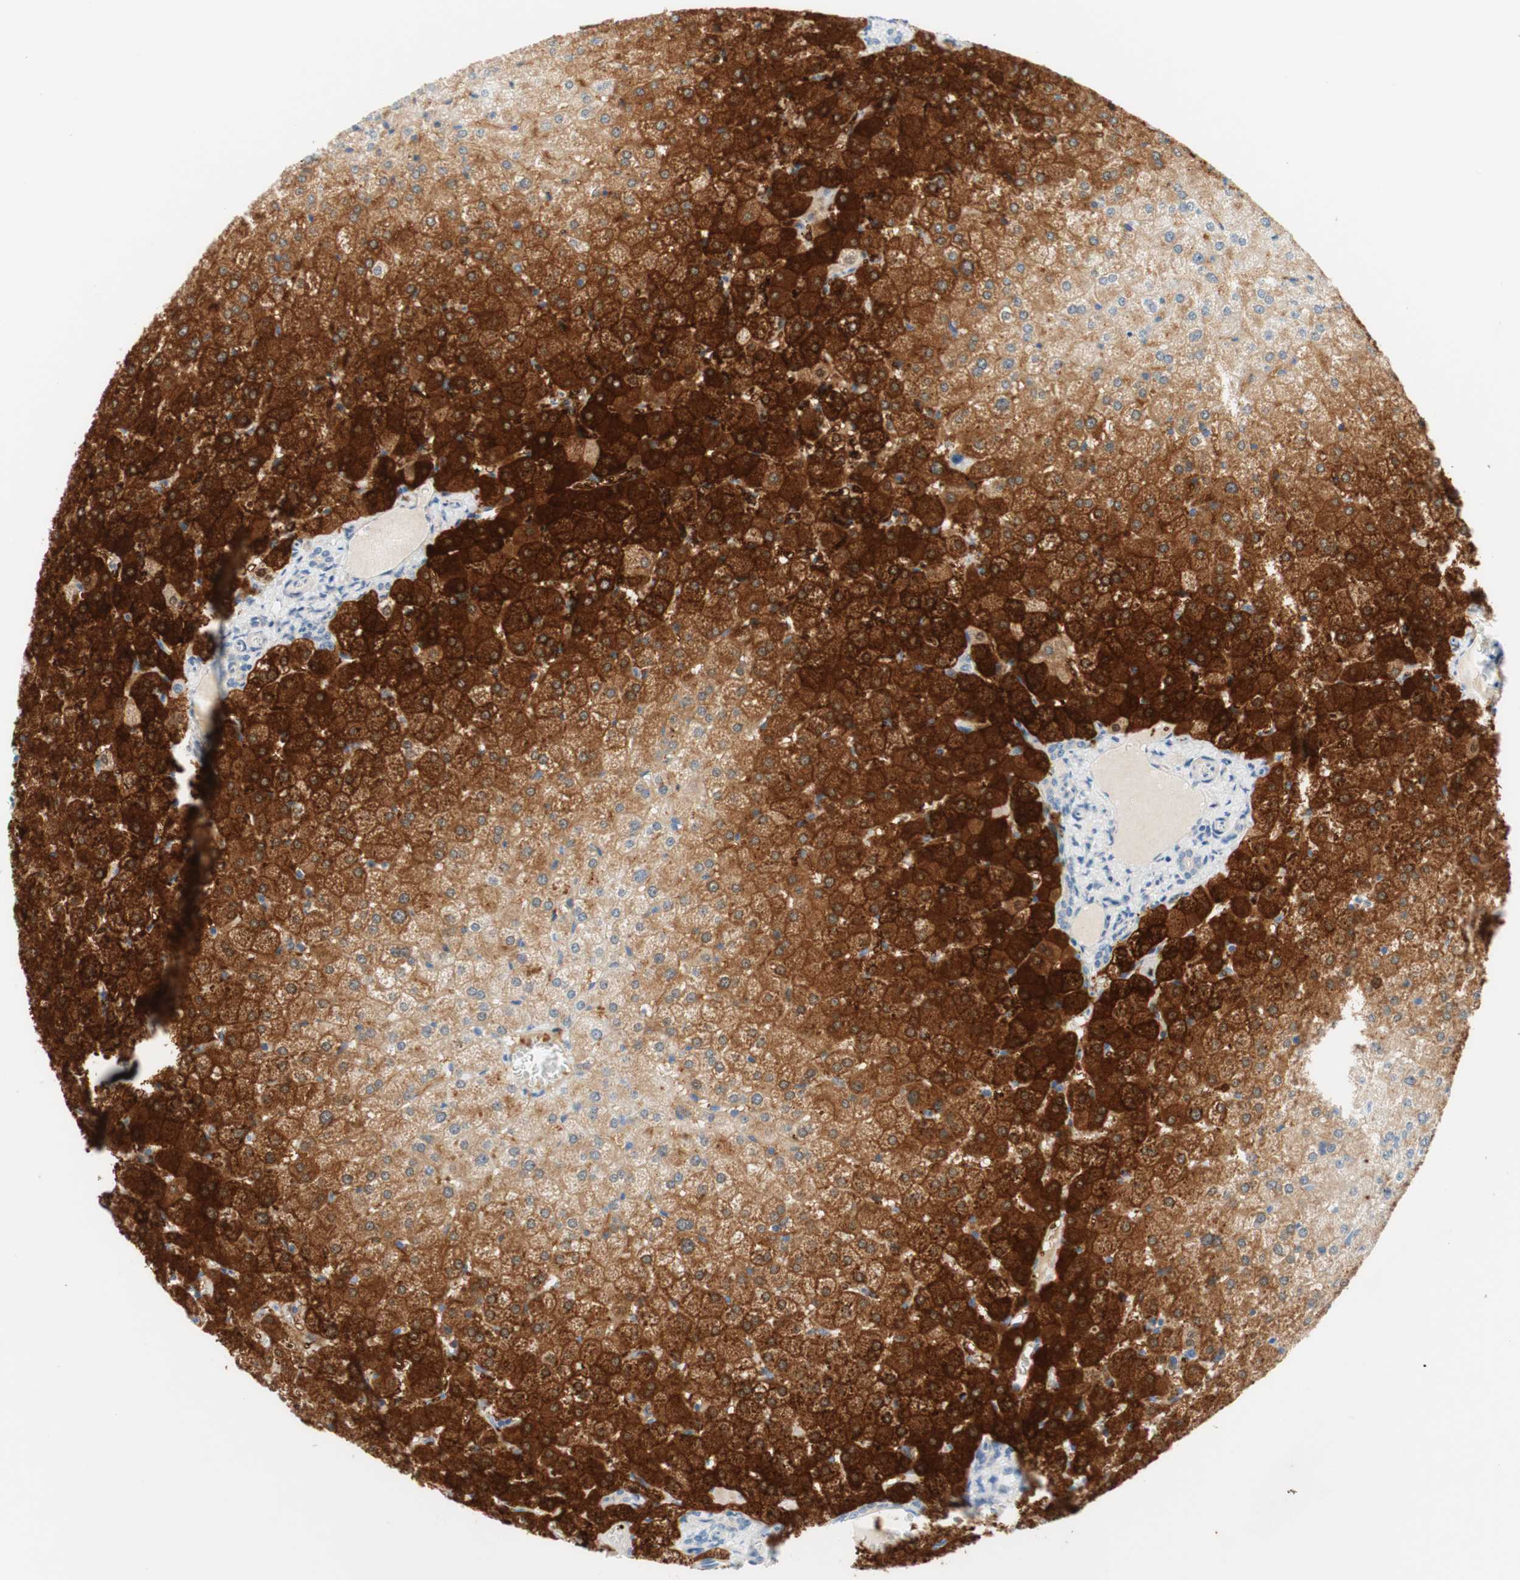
{"staining": {"intensity": "weak", "quantity": "25%-75%", "location": "cytoplasmic/membranous"}, "tissue": "liver", "cell_type": "Cholangiocytes", "image_type": "normal", "snomed": [{"axis": "morphology", "description": "Normal tissue, NOS"}, {"axis": "topography", "description": "Liver"}], "caption": "Benign liver exhibits weak cytoplasmic/membranous expression in approximately 25%-75% of cholangiocytes Nuclei are stained in blue..", "gene": "ENTREP2", "patient": {"sex": "female", "age": 32}}